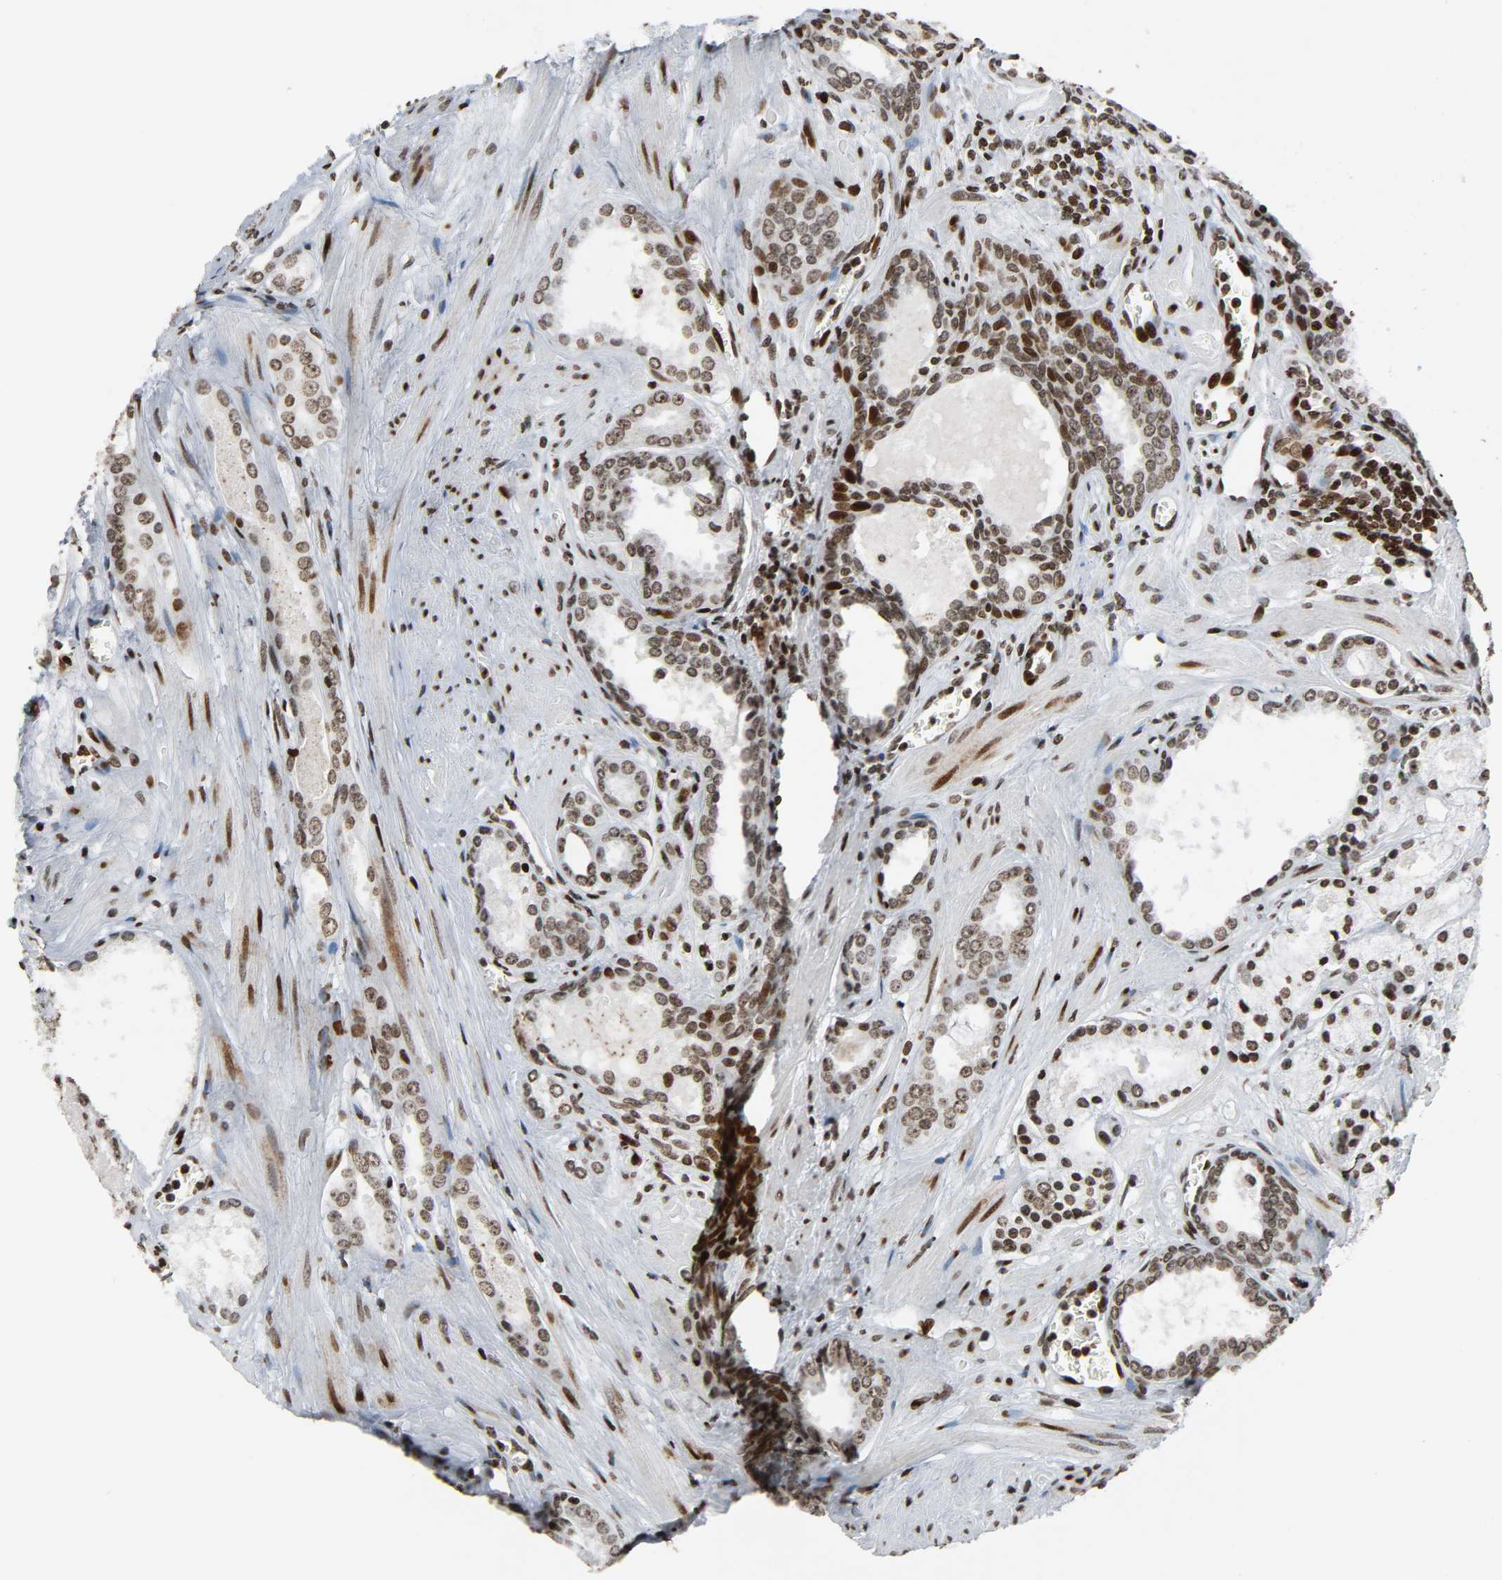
{"staining": {"intensity": "moderate", "quantity": ">75%", "location": "nuclear"}, "tissue": "prostate cancer", "cell_type": "Tumor cells", "image_type": "cancer", "snomed": [{"axis": "morphology", "description": "Adenocarcinoma, Low grade"}, {"axis": "topography", "description": "Prostate"}], "caption": "This micrograph exhibits immunohistochemistry (IHC) staining of human adenocarcinoma (low-grade) (prostate), with medium moderate nuclear expression in about >75% of tumor cells.", "gene": "RXRA", "patient": {"sex": "male", "age": 57}}